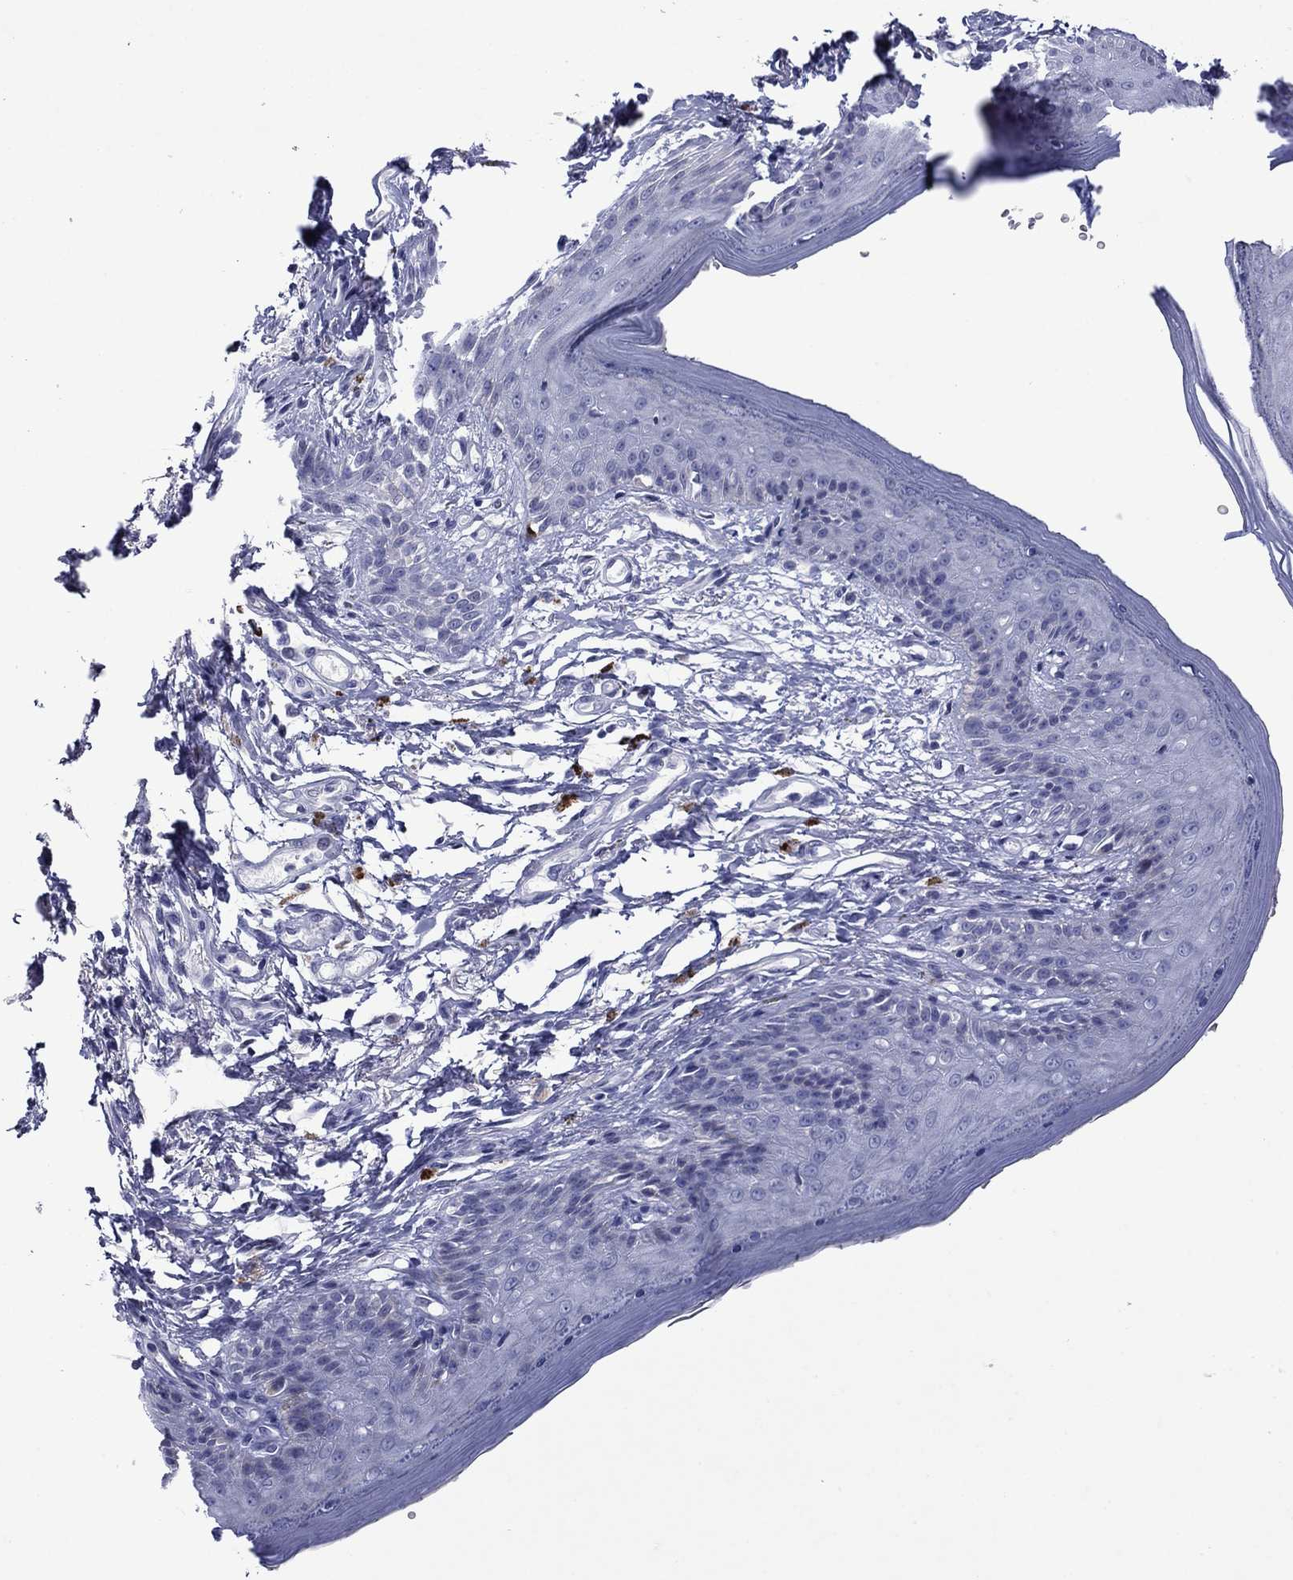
{"staining": {"intensity": "negative", "quantity": "none", "location": "none"}, "tissue": "skin", "cell_type": "Epidermal cells", "image_type": "normal", "snomed": [{"axis": "morphology", "description": "Normal tissue, NOS"}, {"axis": "morphology", "description": "Adenocarcinoma, NOS"}, {"axis": "topography", "description": "Rectum"}, {"axis": "topography", "description": "Anal"}], "caption": "Epidermal cells are negative for protein expression in normal human skin. (DAB IHC visualized using brightfield microscopy, high magnification).", "gene": "PIWIL1", "patient": {"sex": "female", "age": 68}}